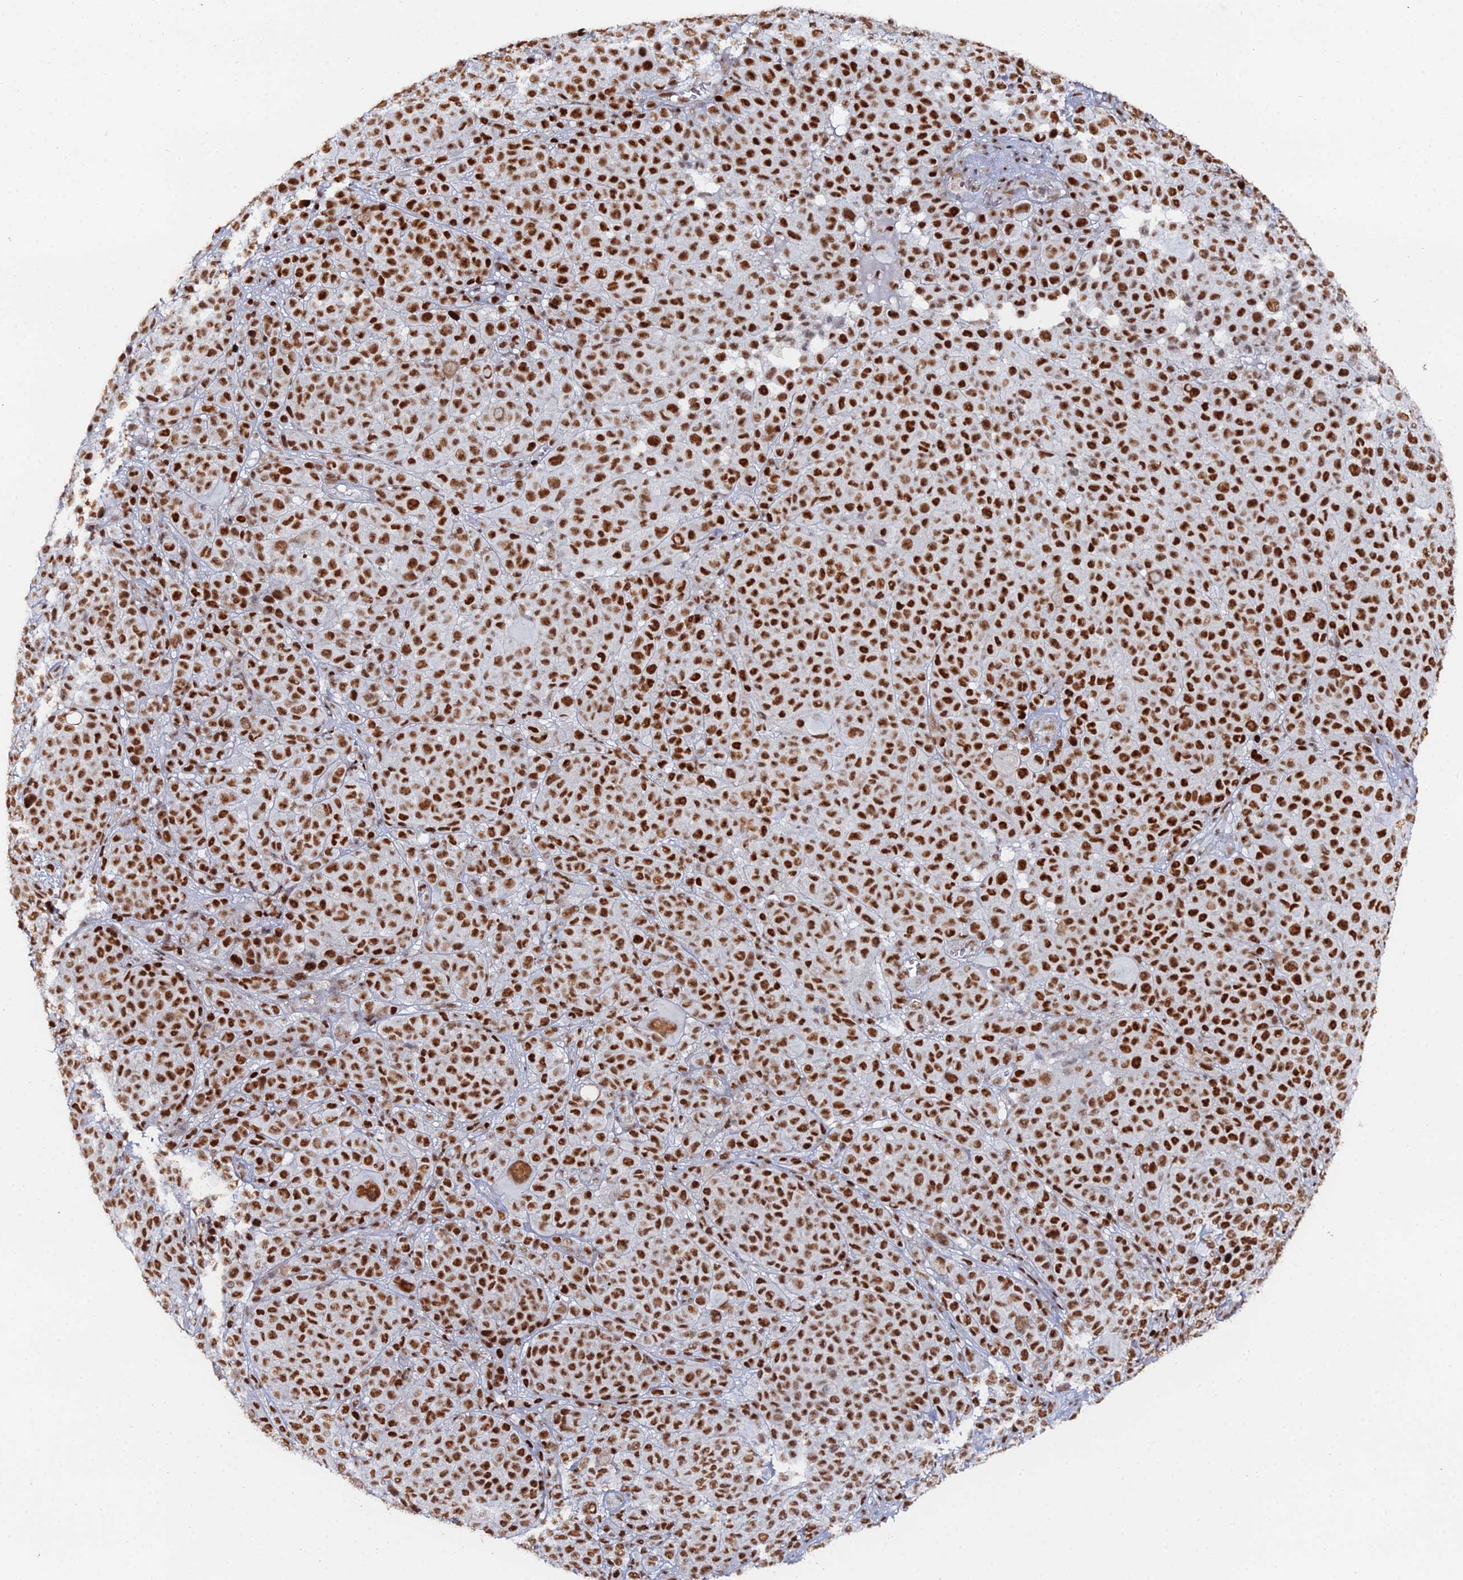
{"staining": {"intensity": "strong", "quantity": ">75%", "location": "nuclear"}, "tissue": "melanoma", "cell_type": "Tumor cells", "image_type": "cancer", "snomed": [{"axis": "morphology", "description": "Malignant melanoma, NOS"}, {"axis": "topography", "description": "Skin"}], "caption": "There is high levels of strong nuclear expression in tumor cells of melanoma, as demonstrated by immunohistochemical staining (brown color).", "gene": "GSC2", "patient": {"sex": "female", "age": 94}}